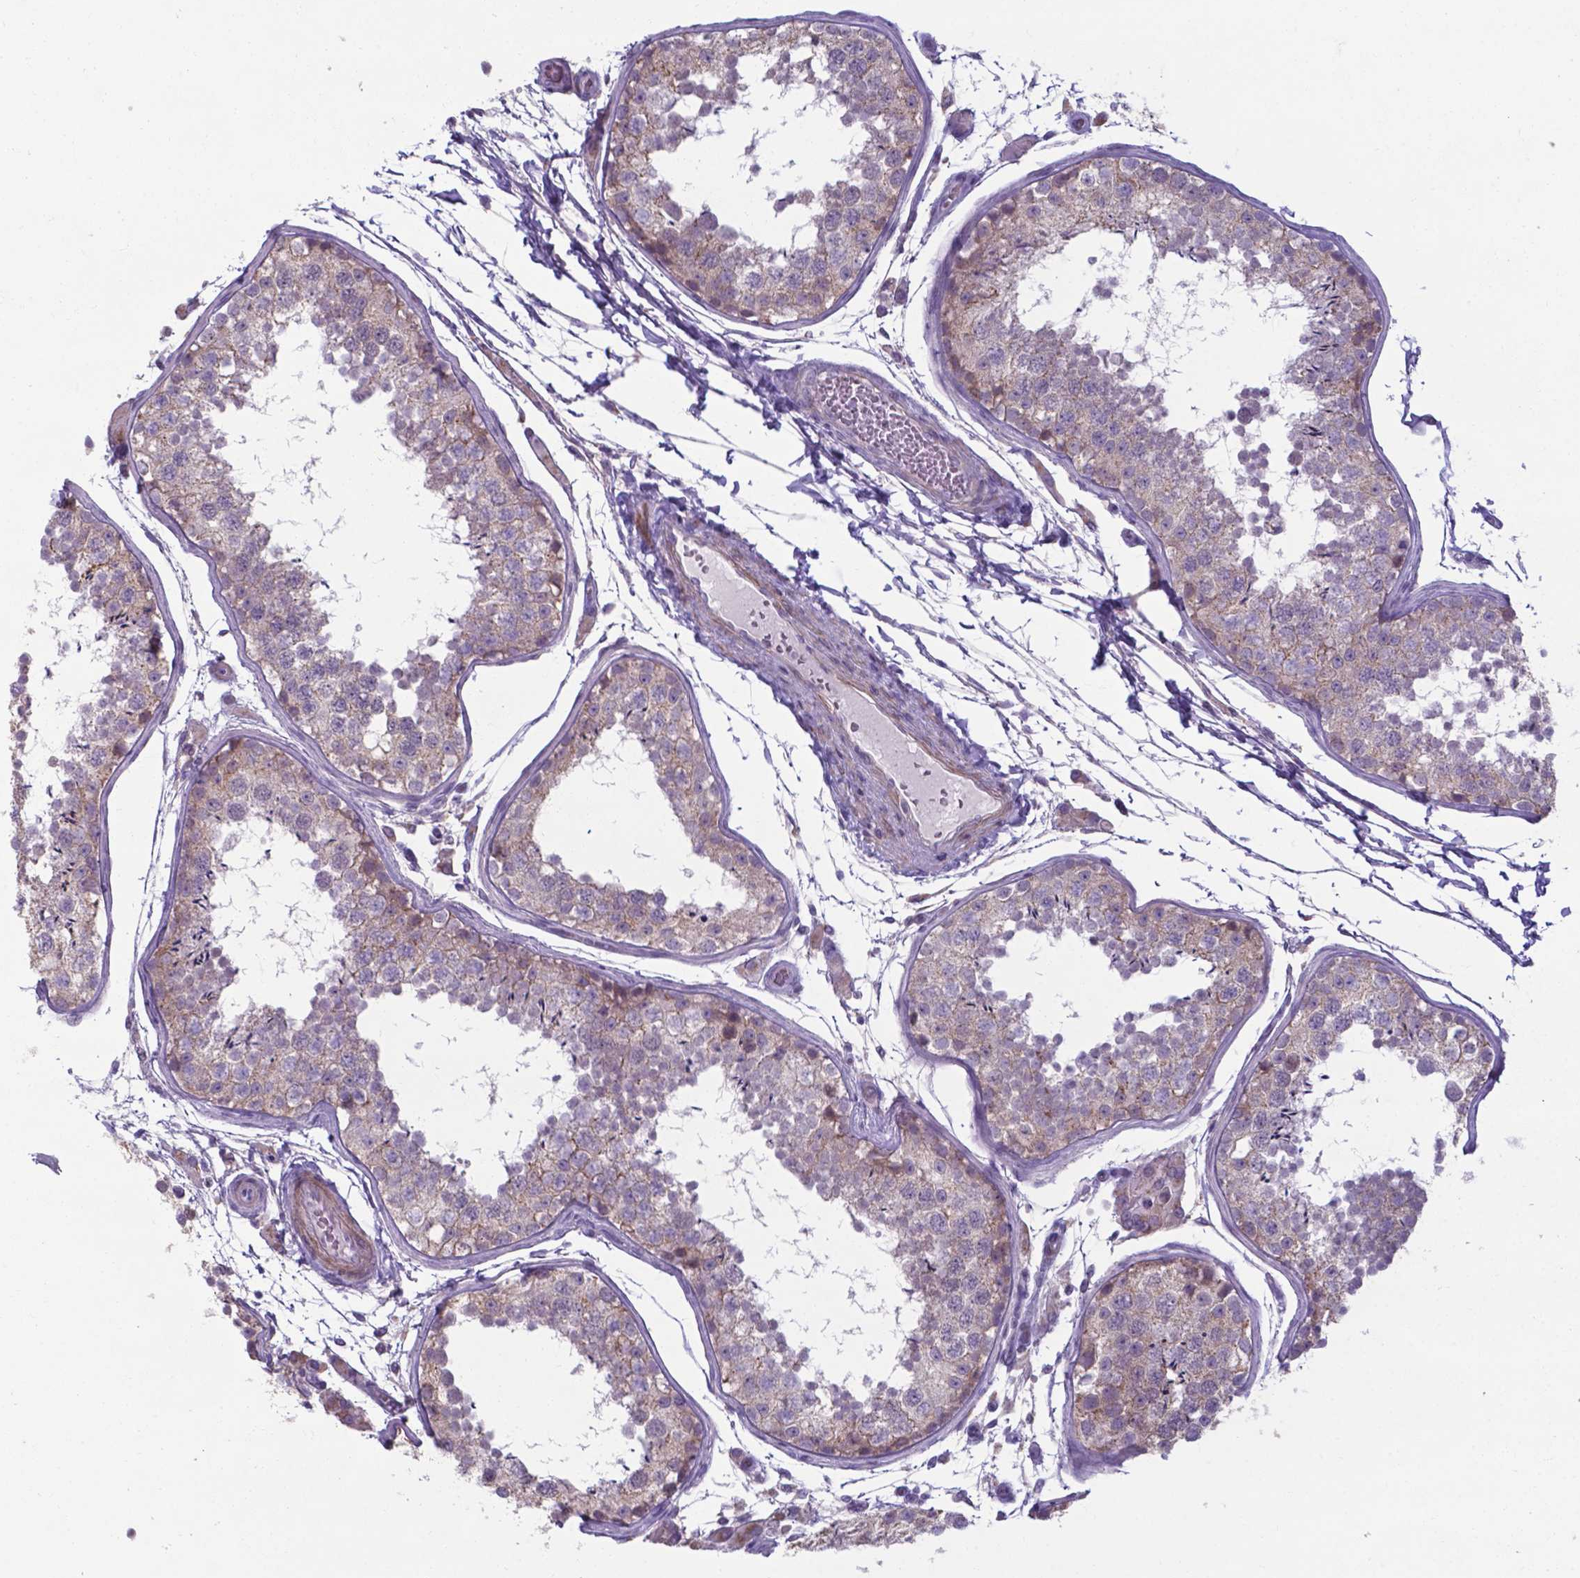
{"staining": {"intensity": "weak", "quantity": "25%-75%", "location": "cytoplasmic/membranous"}, "tissue": "testis", "cell_type": "Cells in seminiferous ducts", "image_type": "normal", "snomed": [{"axis": "morphology", "description": "Normal tissue, NOS"}, {"axis": "topography", "description": "Testis"}], "caption": "High-power microscopy captured an immunohistochemistry (IHC) image of unremarkable testis, revealing weak cytoplasmic/membranous positivity in about 25%-75% of cells in seminiferous ducts. (Stains: DAB (3,3'-diaminobenzidine) in brown, nuclei in blue, Microscopy: brightfield microscopy at high magnification).", "gene": "AP5B1", "patient": {"sex": "male", "age": 29}}